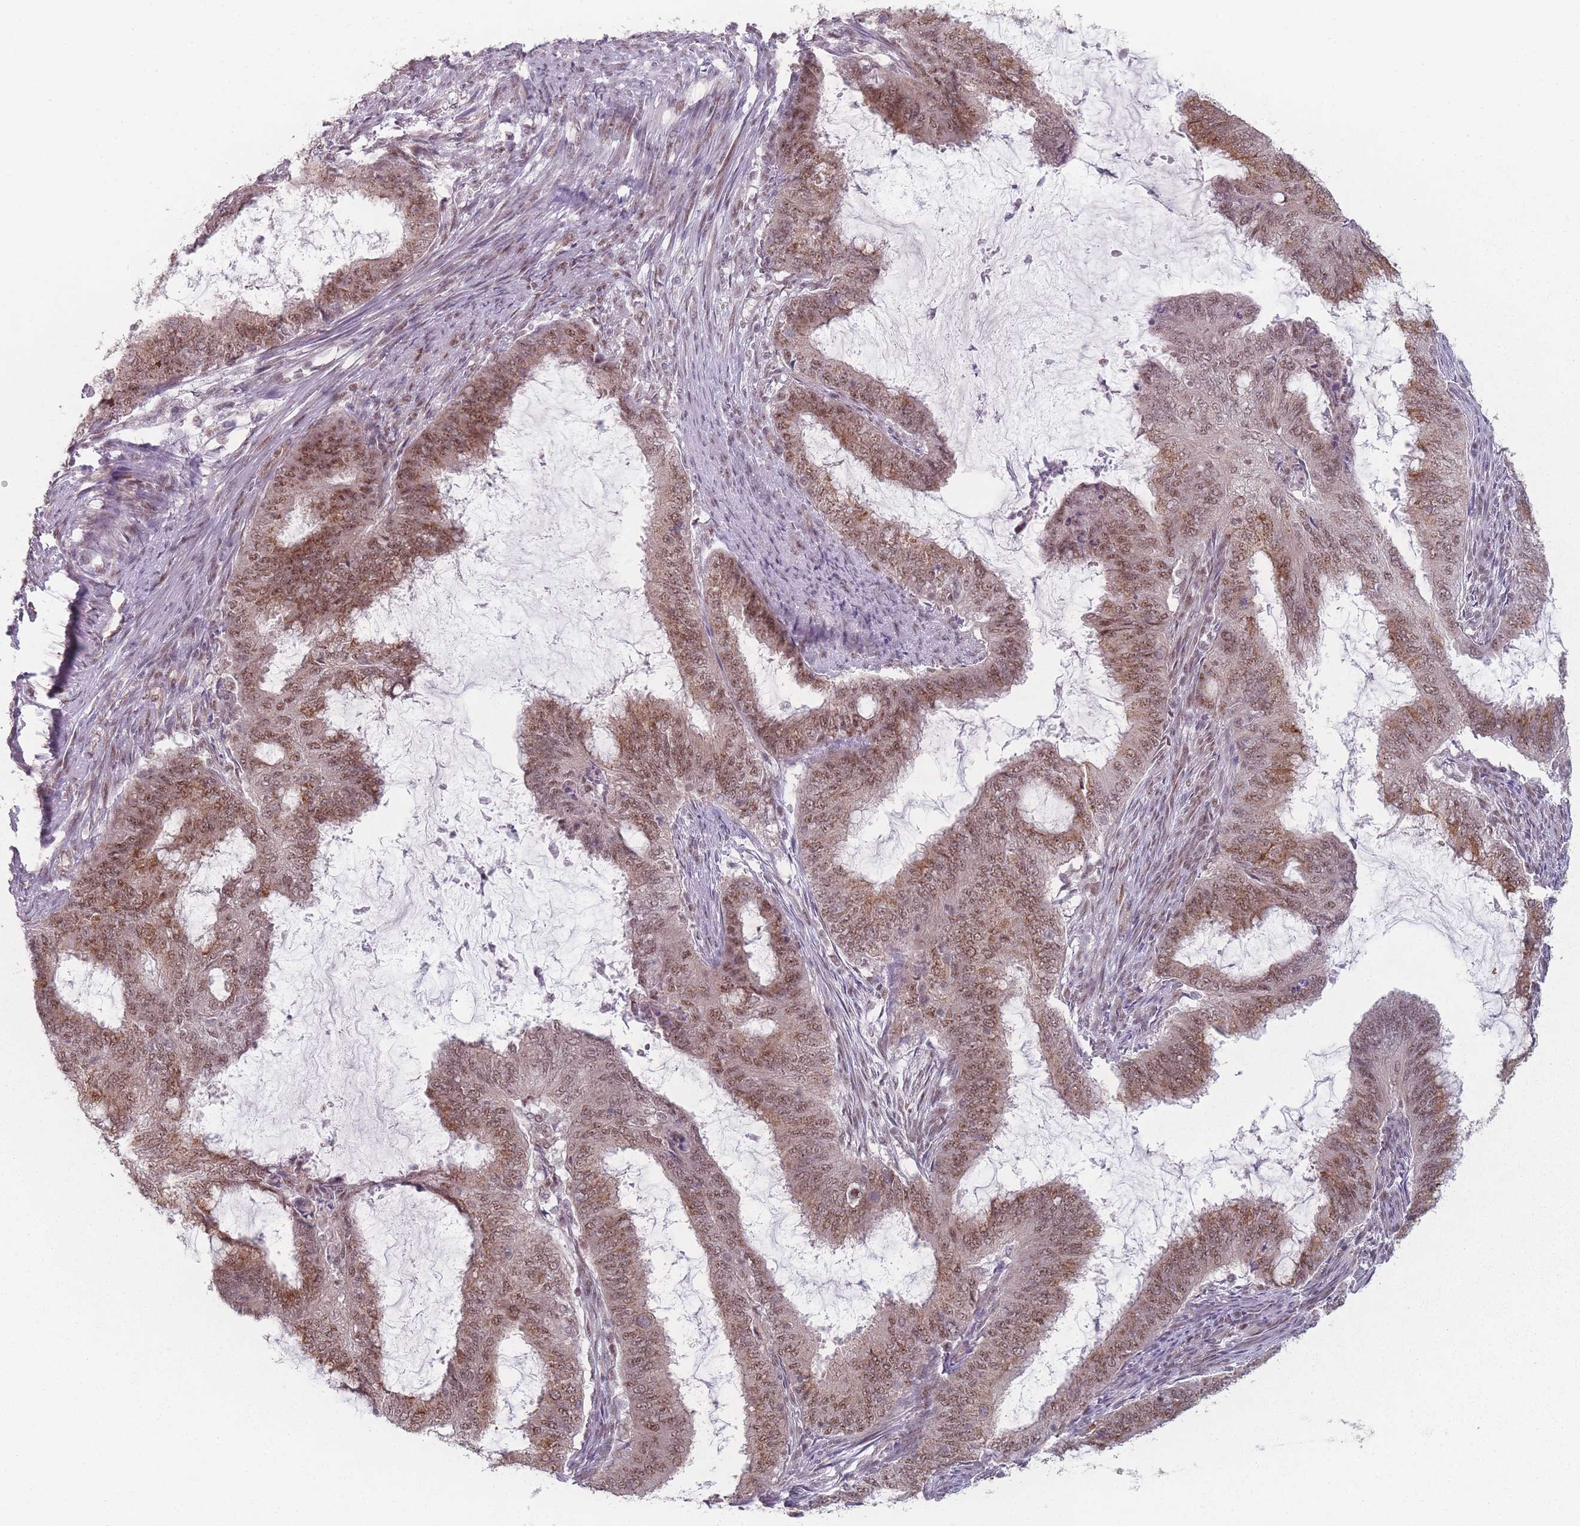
{"staining": {"intensity": "moderate", "quantity": ">75%", "location": "nuclear"}, "tissue": "endometrial cancer", "cell_type": "Tumor cells", "image_type": "cancer", "snomed": [{"axis": "morphology", "description": "Adenocarcinoma, NOS"}, {"axis": "topography", "description": "Endometrium"}], "caption": "This is an image of IHC staining of endometrial adenocarcinoma, which shows moderate expression in the nuclear of tumor cells.", "gene": "ZC3H14", "patient": {"sex": "female", "age": 51}}